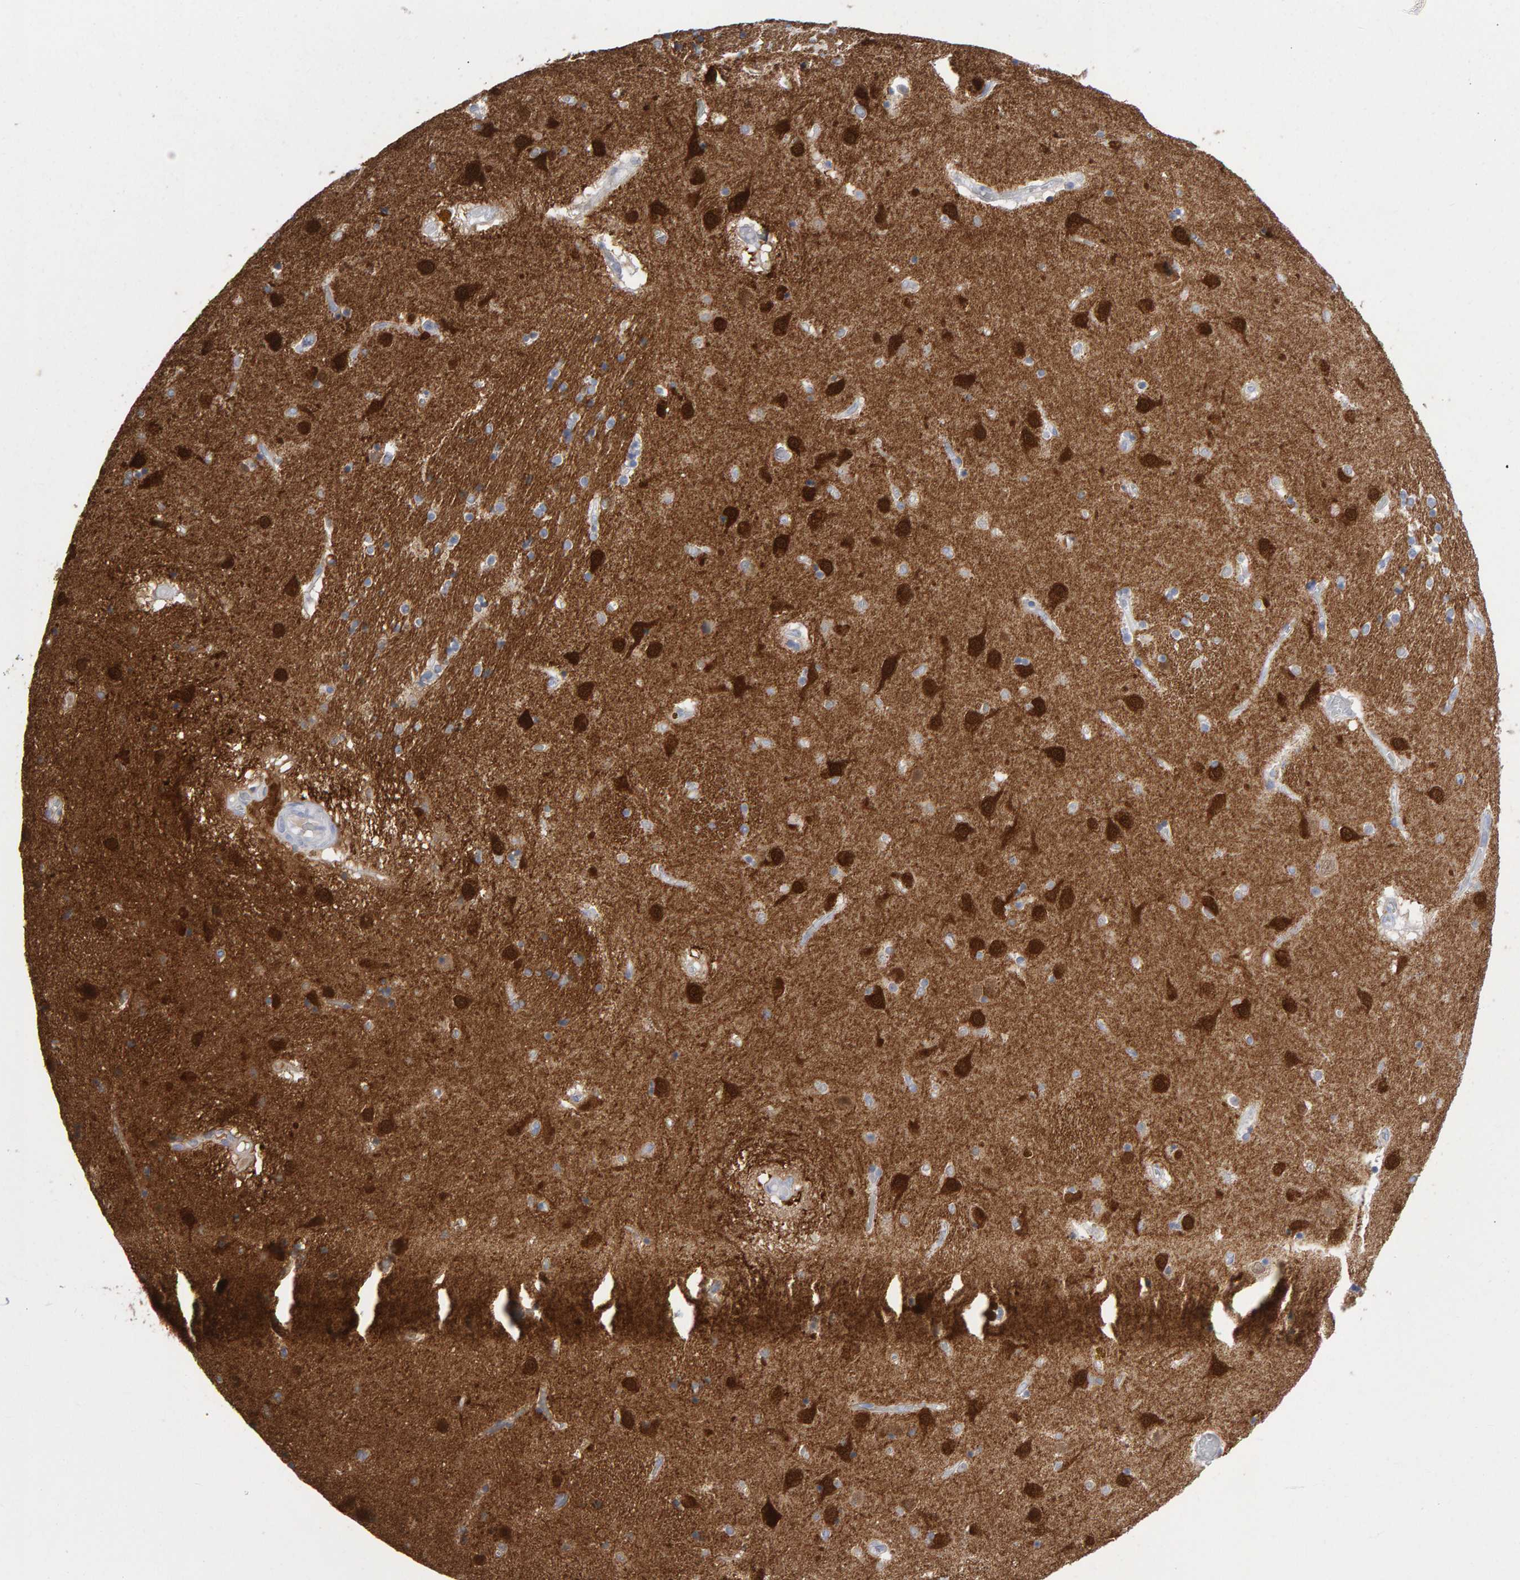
{"staining": {"intensity": "negative", "quantity": "none", "location": "none"}, "tissue": "caudate", "cell_type": "Glial cells", "image_type": "normal", "snomed": [{"axis": "morphology", "description": "Normal tissue, NOS"}, {"axis": "topography", "description": "Lateral ventricle wall"}], "caption": "An IHC image of benign caudate is shown. There is no staining in glial cells of caudate. (Stains: DAB (3,3'-diaminobenzidine) IHC with hematoxylin counter stain, Microscopy: brightfield microscopy at high magnification).", "gene": "NCDN", "patient": {"sex": "male", "age": 70}}